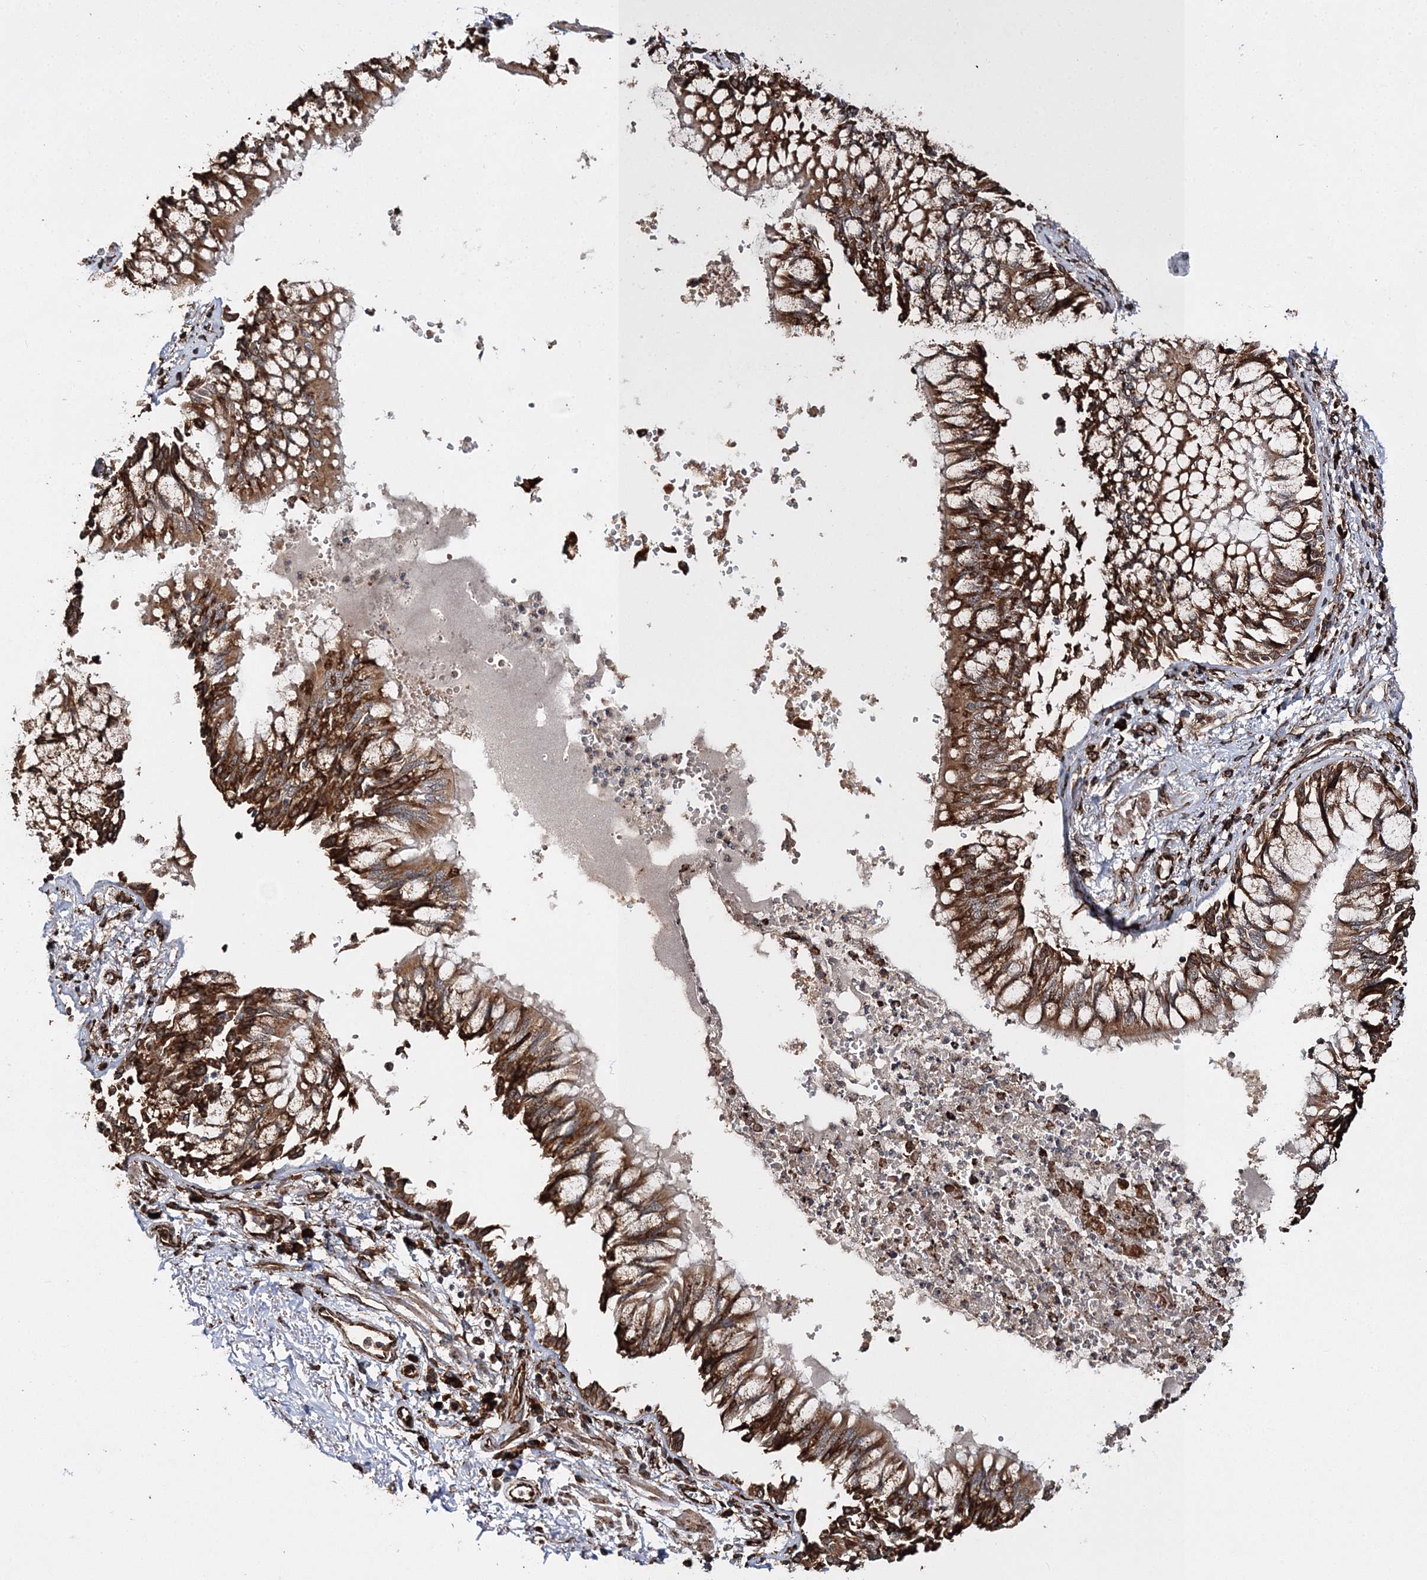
{"staining": {"intensity": "strong", "quantity": ">75%", "location": "cytoplasmic/membranous"}, "tissue": "bronchus", "cell_type": "Respiratory epithelial cells", "image_type": "normal", "snomed": [{"axis": "morphology", "description": "Normal tissue, NOS"}, {"axis": "topography", "description": "Cartilage tissue"}, {"axis": "topography", "description": "Bronchus"}, {"axis": "topography", "description": "Lung"}], "caption": "Immunohistochemical staining of benign human bronchus shows strong cytoplasmic/membranous protein positivity in about >75% of respiratory epithelial cells. (DAB (3,3'-diaminobenzidine) = brown stain, brightfield microscopy at high magnification).", "gene": "SCRN3", "patient": {"sex": "female", "age": 49}}